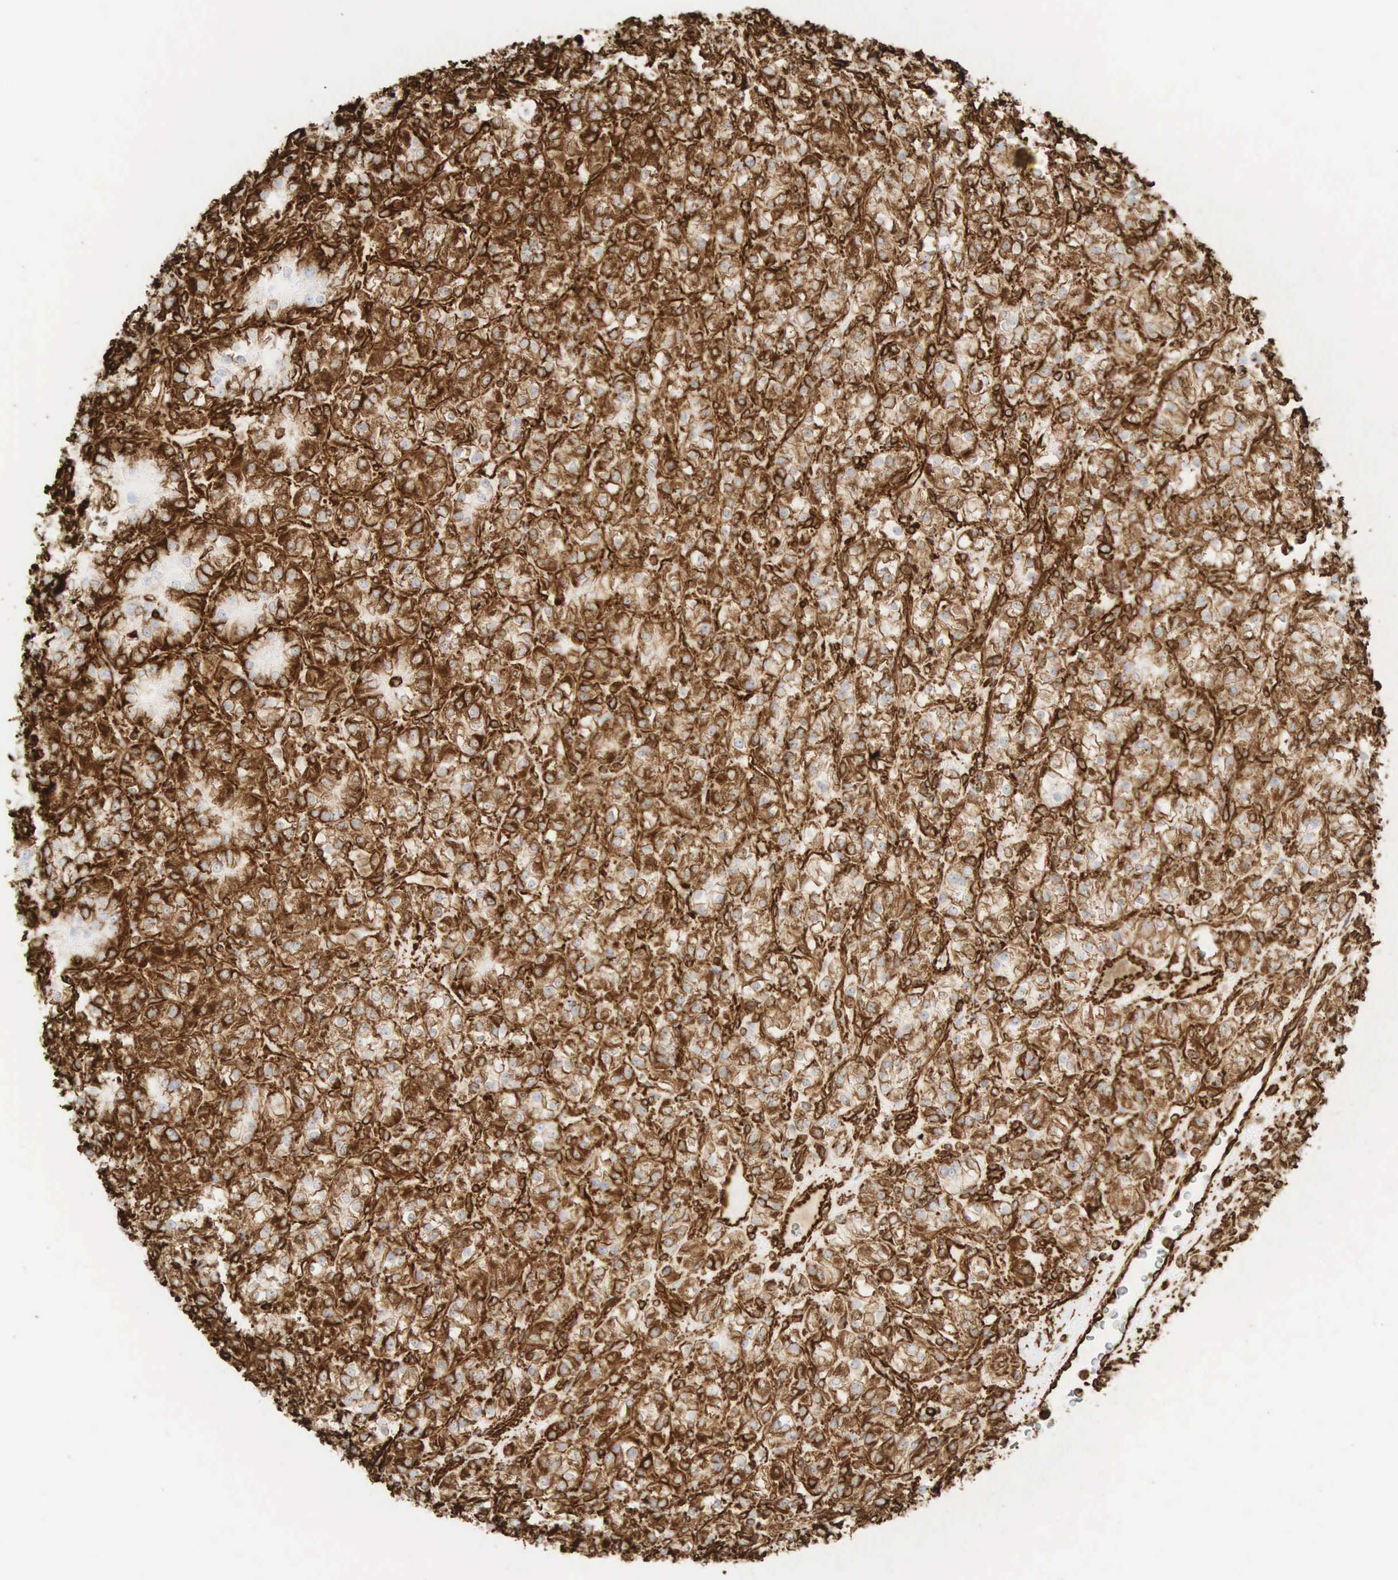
{"staining": {"intensity": "strong", "quantity": ">75%", "location": "cytoplasmic/membranous"}, "tissue": "renal cancer", "cell_type": "Tumor cells", "image_type": "cancer", "snomed": [{"axis": "morphology", "description": "Adenocarcinoma, NOS"}, {"axis": "topography", "description": "Kidney"}], "caption": "A high amount of strong cytoplasmic/membranous positivity is seen in about >75% of tumor cells in adenocarcinoma (renal) tissue.", "gene": "VIM", "patient": {"sex": "male", "age": 77}}